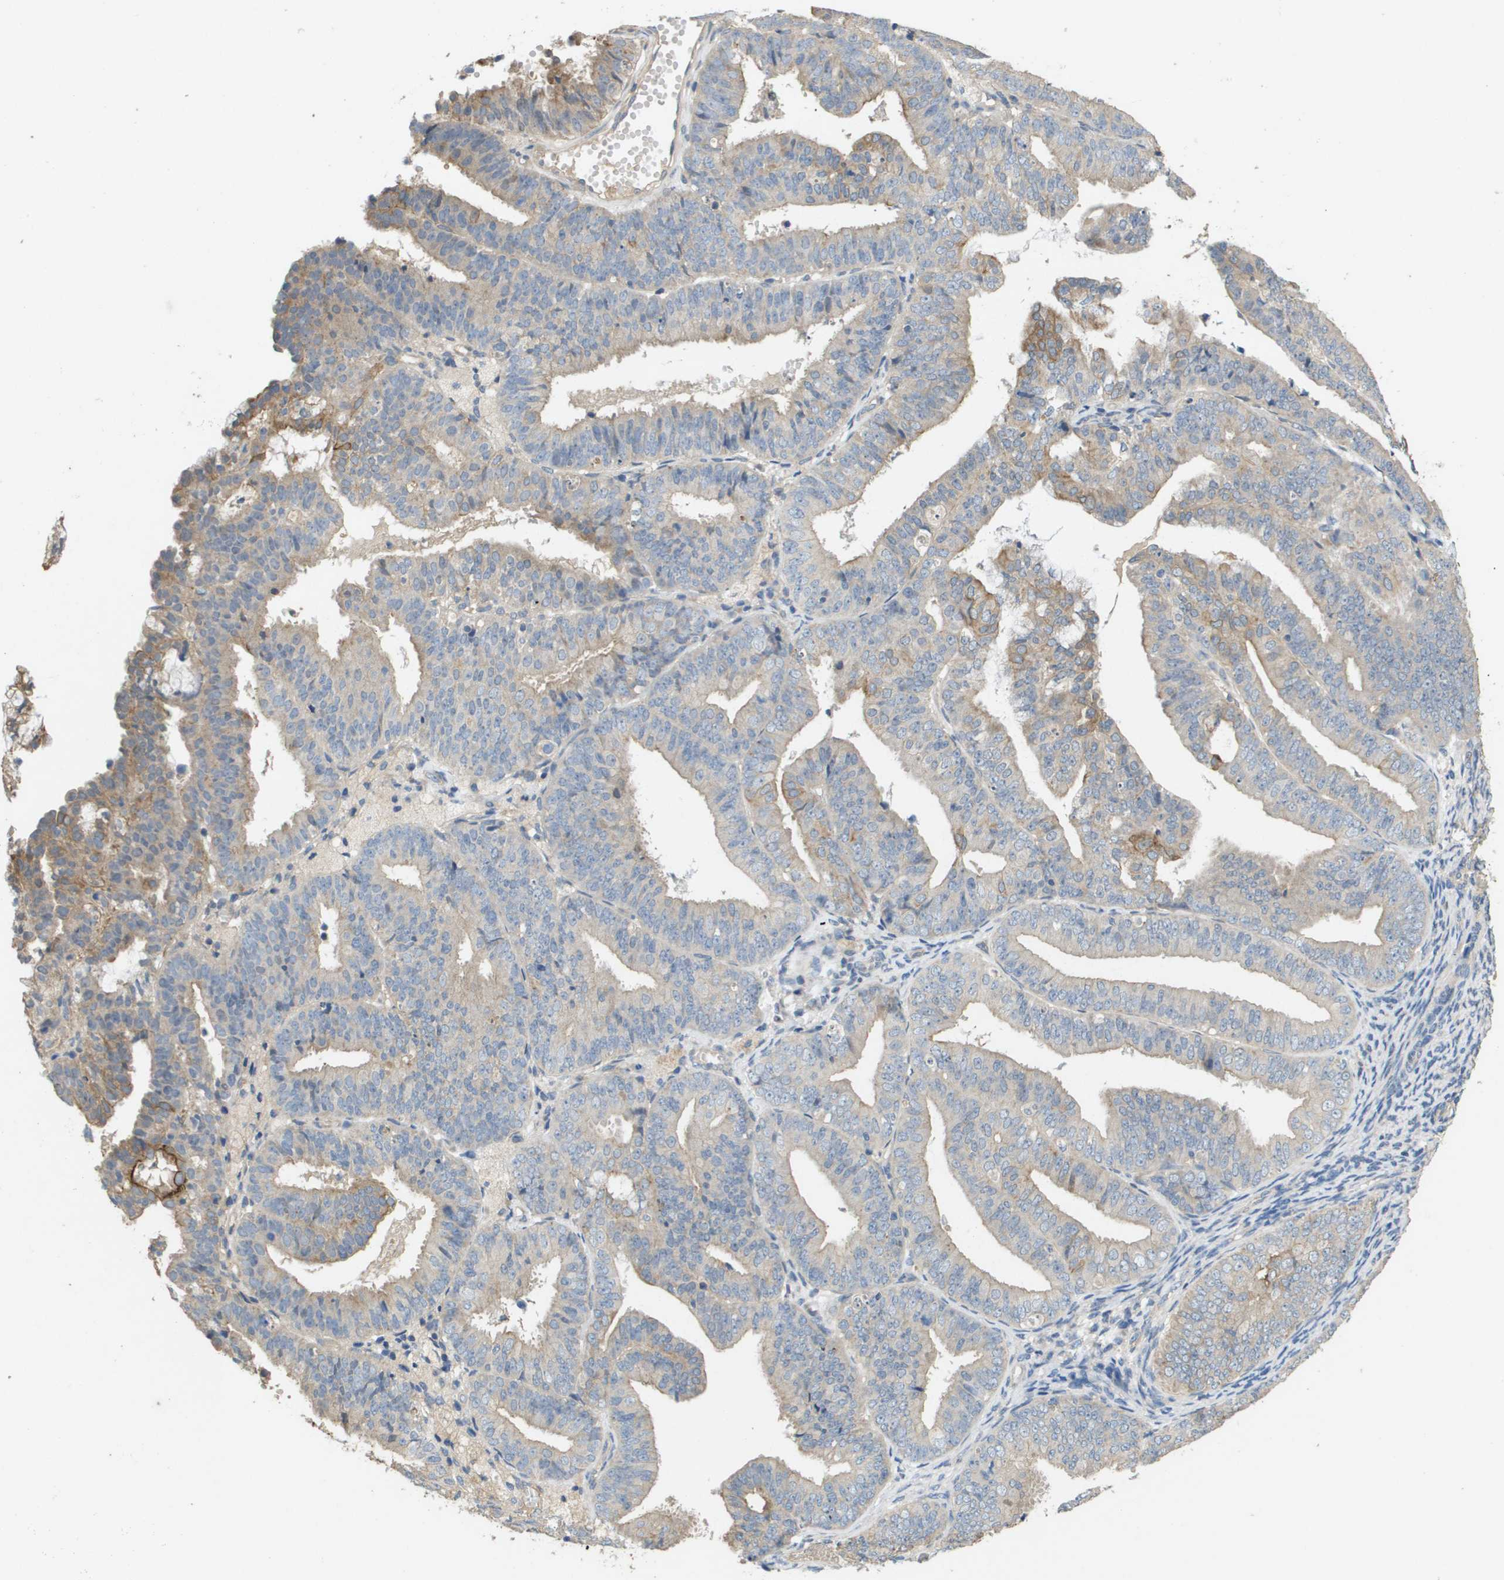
{"staining": {"intensity": "weak", "quantity": "<25%", "location": "cytoplasmic/membranous"}, "tissue": "endometrial cancer", "cell_type": "Tumor cells", "image_type": "cancer", "snomed": [{"axis": "morphology", "description": "Adenocarcinoma, NOS"}, {"axis": "topography", "description": "Endometrium"}], "caption": "Immunohistochemistry (IHC) micrograph of neoplastic tissue: human endometrial cancer stained with DAB (3,3'-diaminobenzidine) demonstrates no significant protein positivity in tumor cells. (Immunohistochemistry (IHC), brightfield microscopy, high magnification).", "gene": "KRT23", "patient": {"sex": "female", "age": 63}}